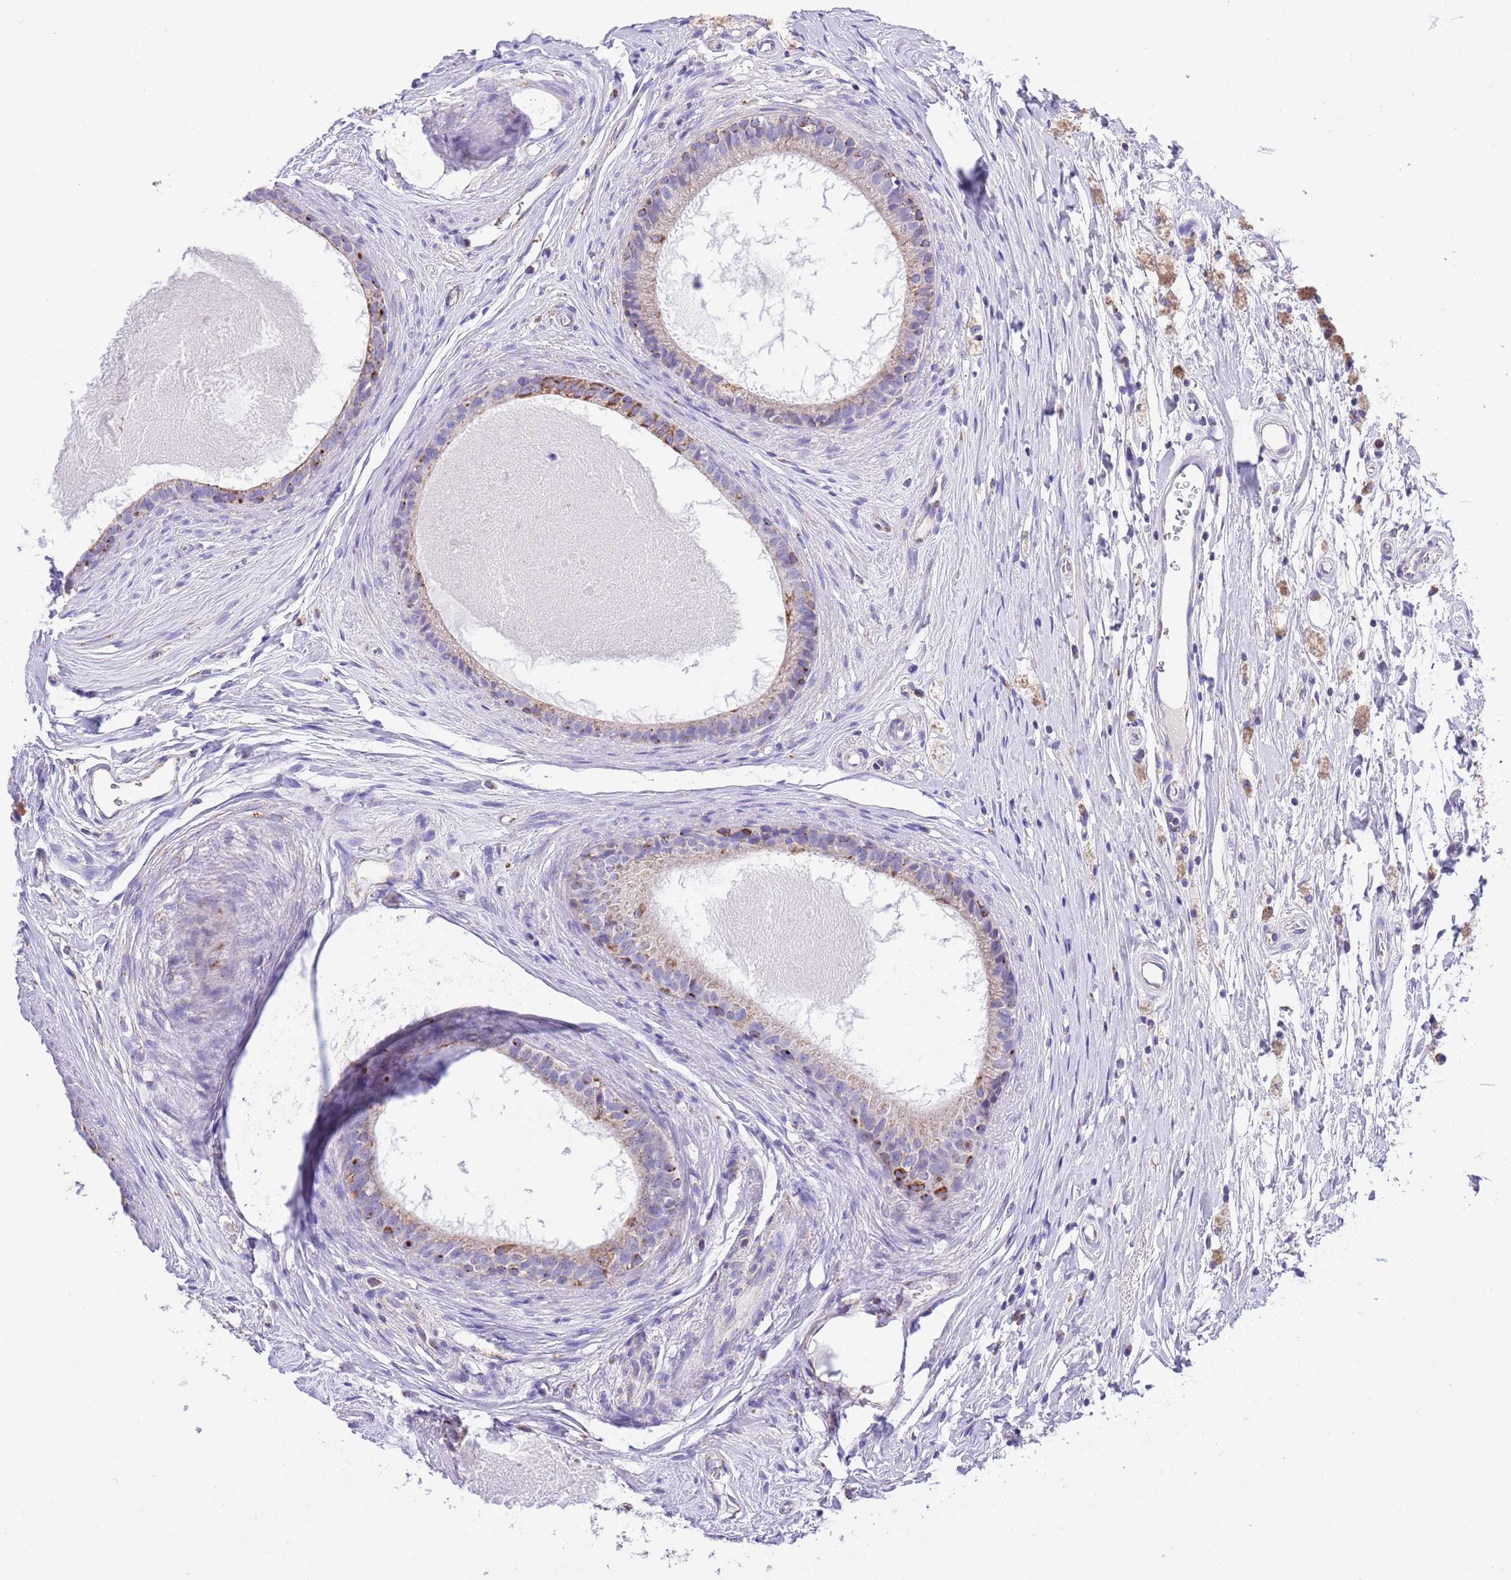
{"staining": {"intensity": "moderate", "quantity": "25%-75%", "location": "cytoplasmic/membranous"}, "tissue": "epididymis", "cell_type": "Glandular cells", "image_type": "normal", "snomed": [{"axis": "morphology", "description": "Normal tissue, NOS"}, {"axis": "topography", "description": "Epididymis"}], "caption": "IHC micrograph of normal epididymis: human epididymis stained using IHC exhibits medium levels of moderate protein expression localized specifically in the cytoplasmic/membranous of glandular cells, appearing as a cytoplasmic/membranous brown color.", "gene": "TEKTIP1", "patient": {"sex": "male", "age": 80}}